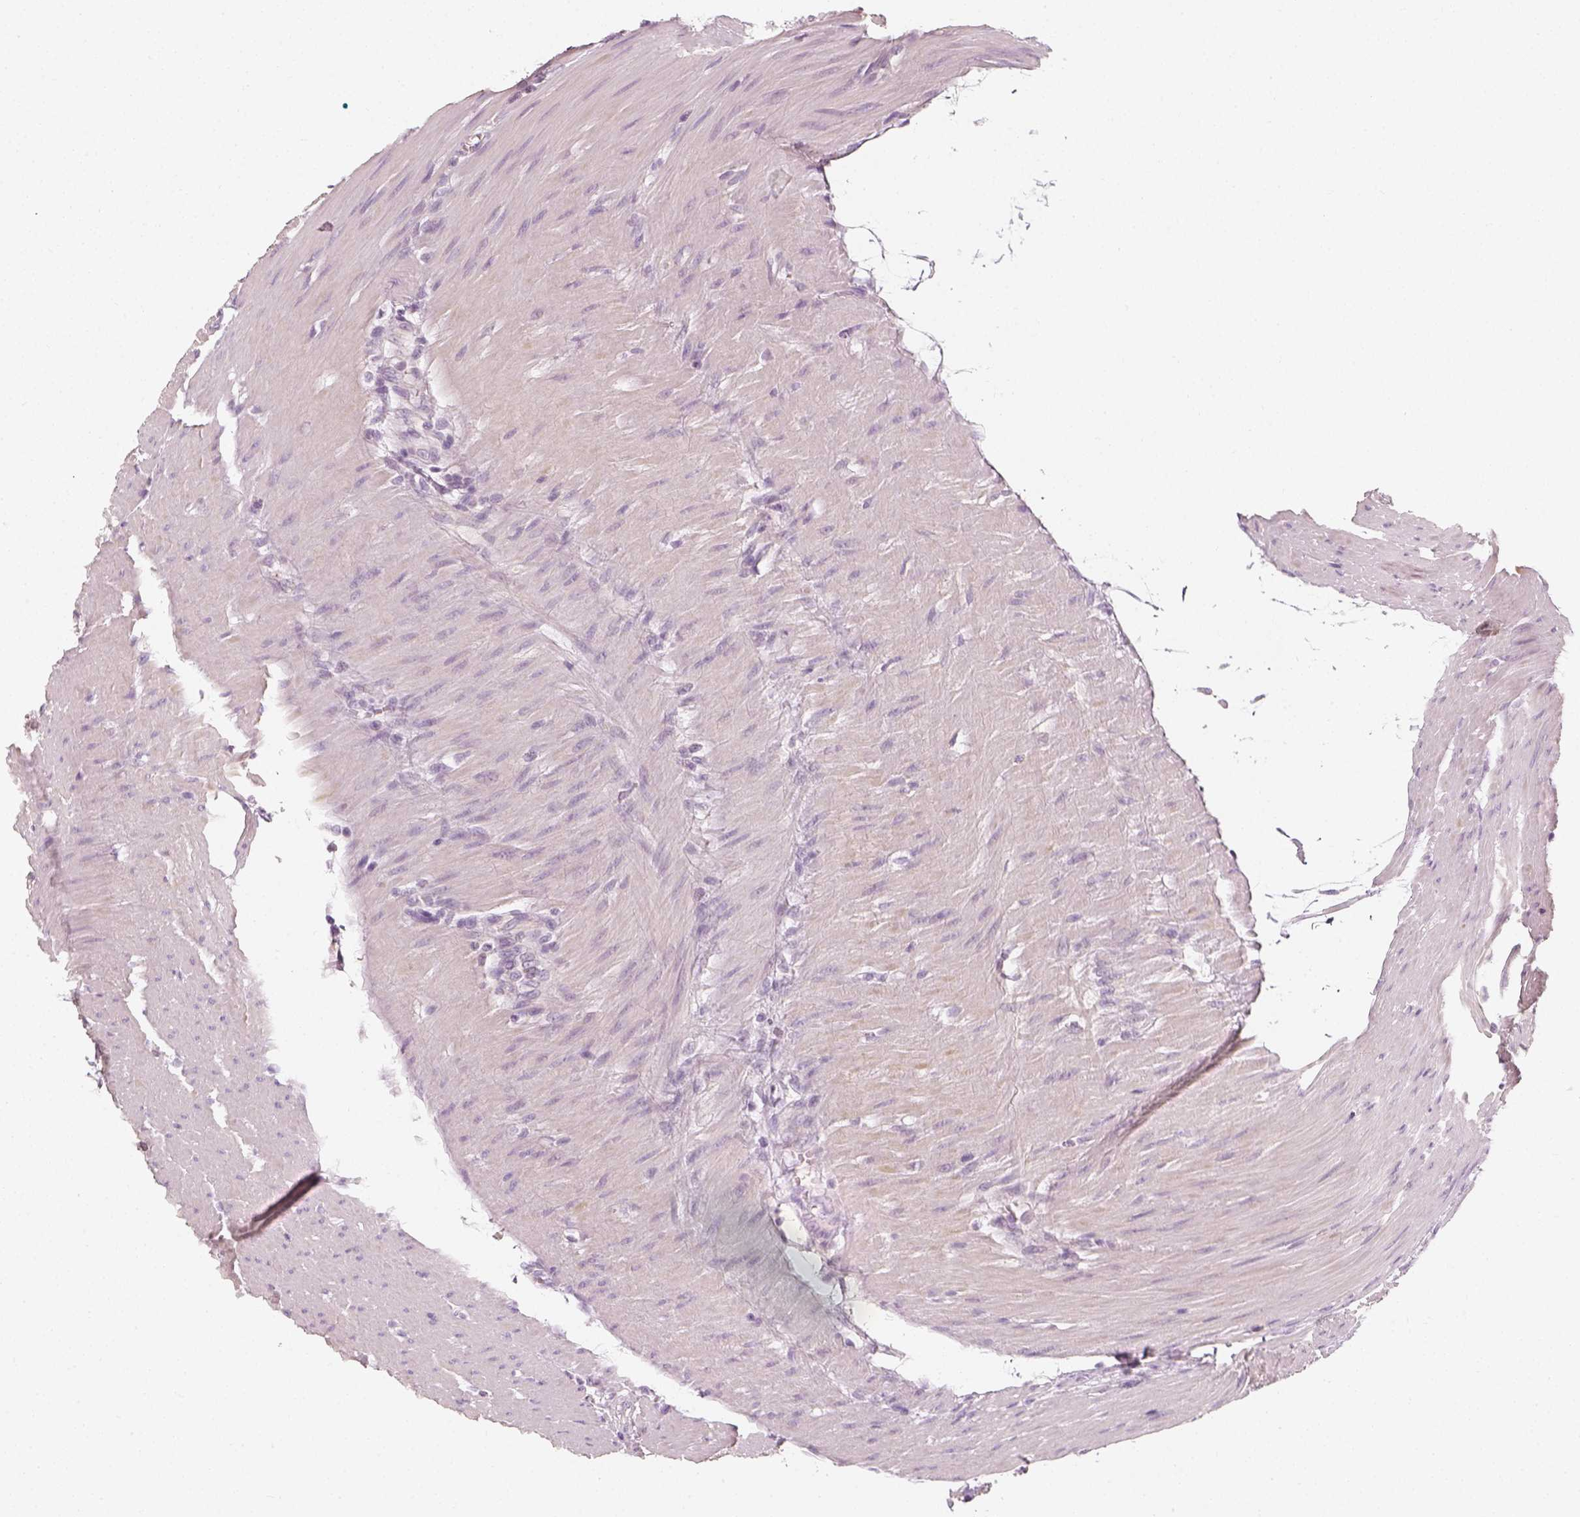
{"staining": {"intensity": "negative", "quantity": "none", "location": "none"}, "tissue": "colorectal cancer", "cell_type": "Tumor cells", "image_type": "cancer", "snomed": [{"axis": "morphology", "description": "Adenocarcinoma, NOS"}, {"axis": "topography", "description": "Colon"}], "caption": "The IHC histopathology image has no significant staining in tumor cells of colorectal adenocarcinoma tissue.", "gene": "PRAME", "patient": {"sex": "female", "age": 67}}